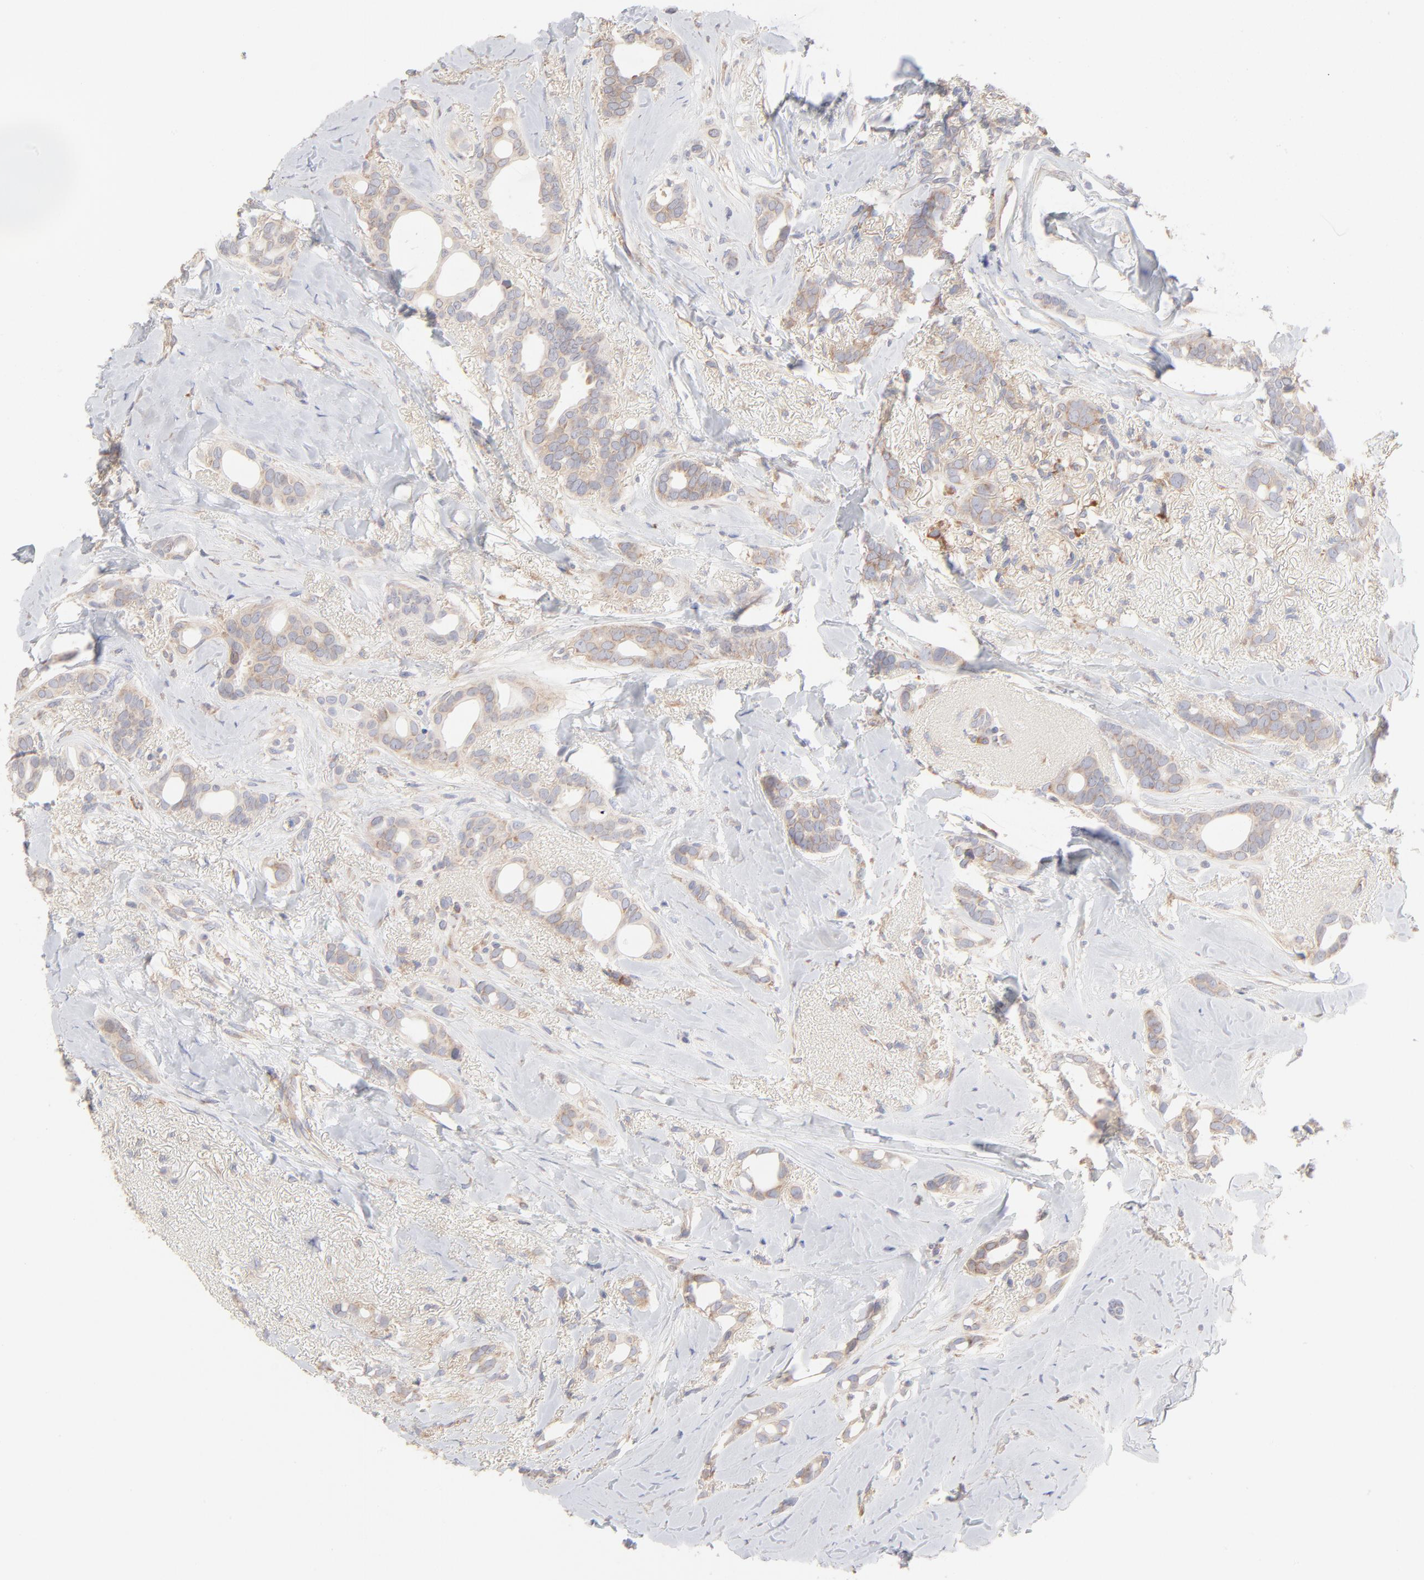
{"staining": {"intensity": "weak", "quantity": ">75%", "location": "cytoplasmic/membranous"}, "tissue": "breast cancer", "cell_type": "Tumor cells", "image_type": "cancer", "snomed": [{"axis": "morphology", "description": "Duct carcinoma"}, {"axis": "topography", "description": "Breast"}], "caption": "Brown immunohistochemical staining in breast cancer (invasive ductal carcinoma) displays weak cytoplasmic/membranous staining in about >75% of tumor cells.", "gene": "RPS21", "patient": {"sex": "female", "age": 54}}